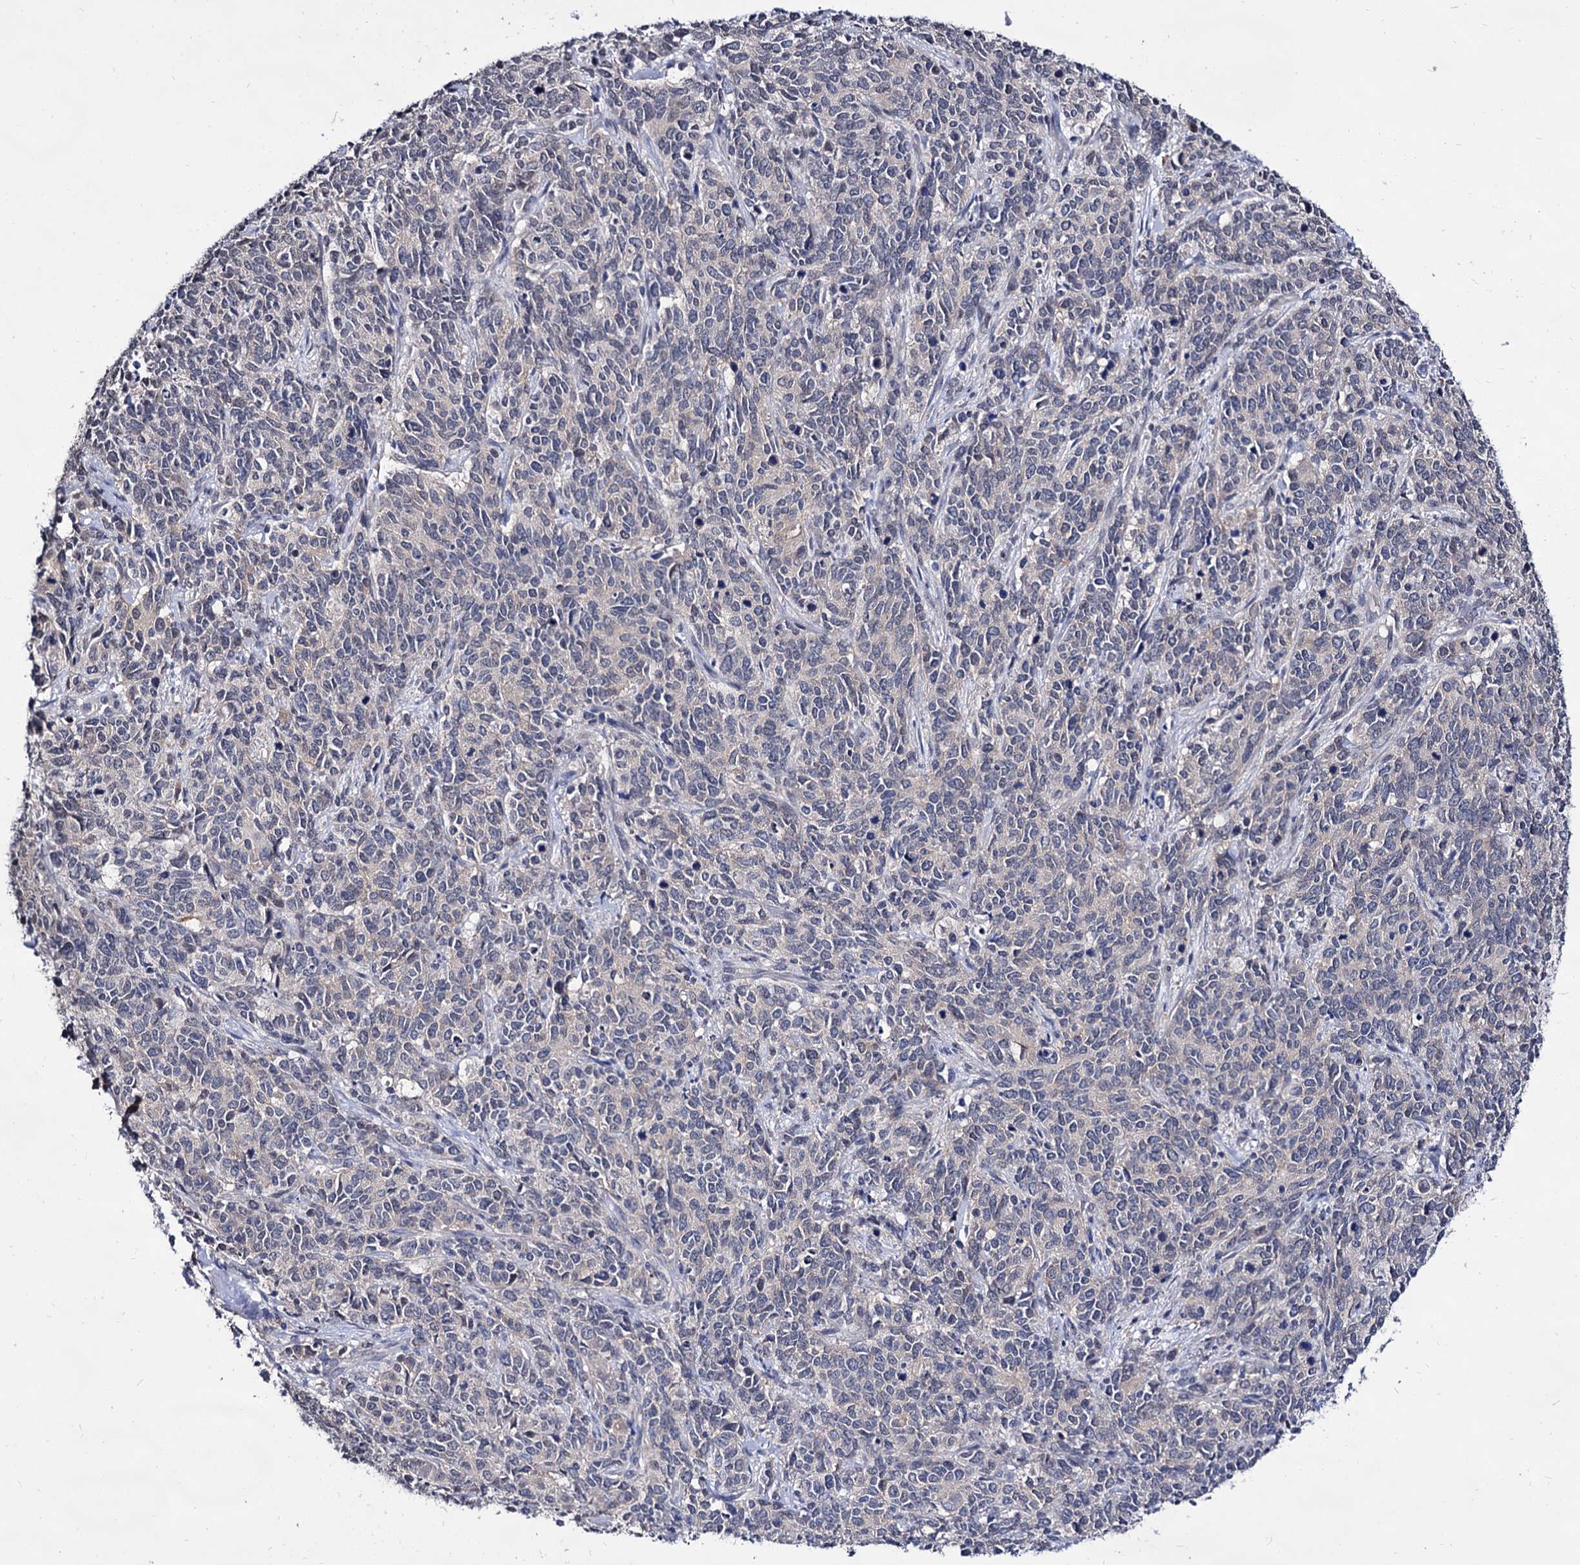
{"staining": {"intensity": "negative", "quantity": "none", "location": "none"}, "tissue": "cervical cancer", "cell_type": "Tumor cells", "image_type": "cancer", "snomed": [{"axis": "morphology", "description": "Squamous cell carcinoma, NOS"}, {"axis": "topography", "description": "Cervix"}], "caption": "Protein analysis of squamous cell carcinoma (cervical) demonstrates no significant positivity in tumor cells.", "gene": "ARFIP2", "patient": {"sex": "female", "age": 60}}